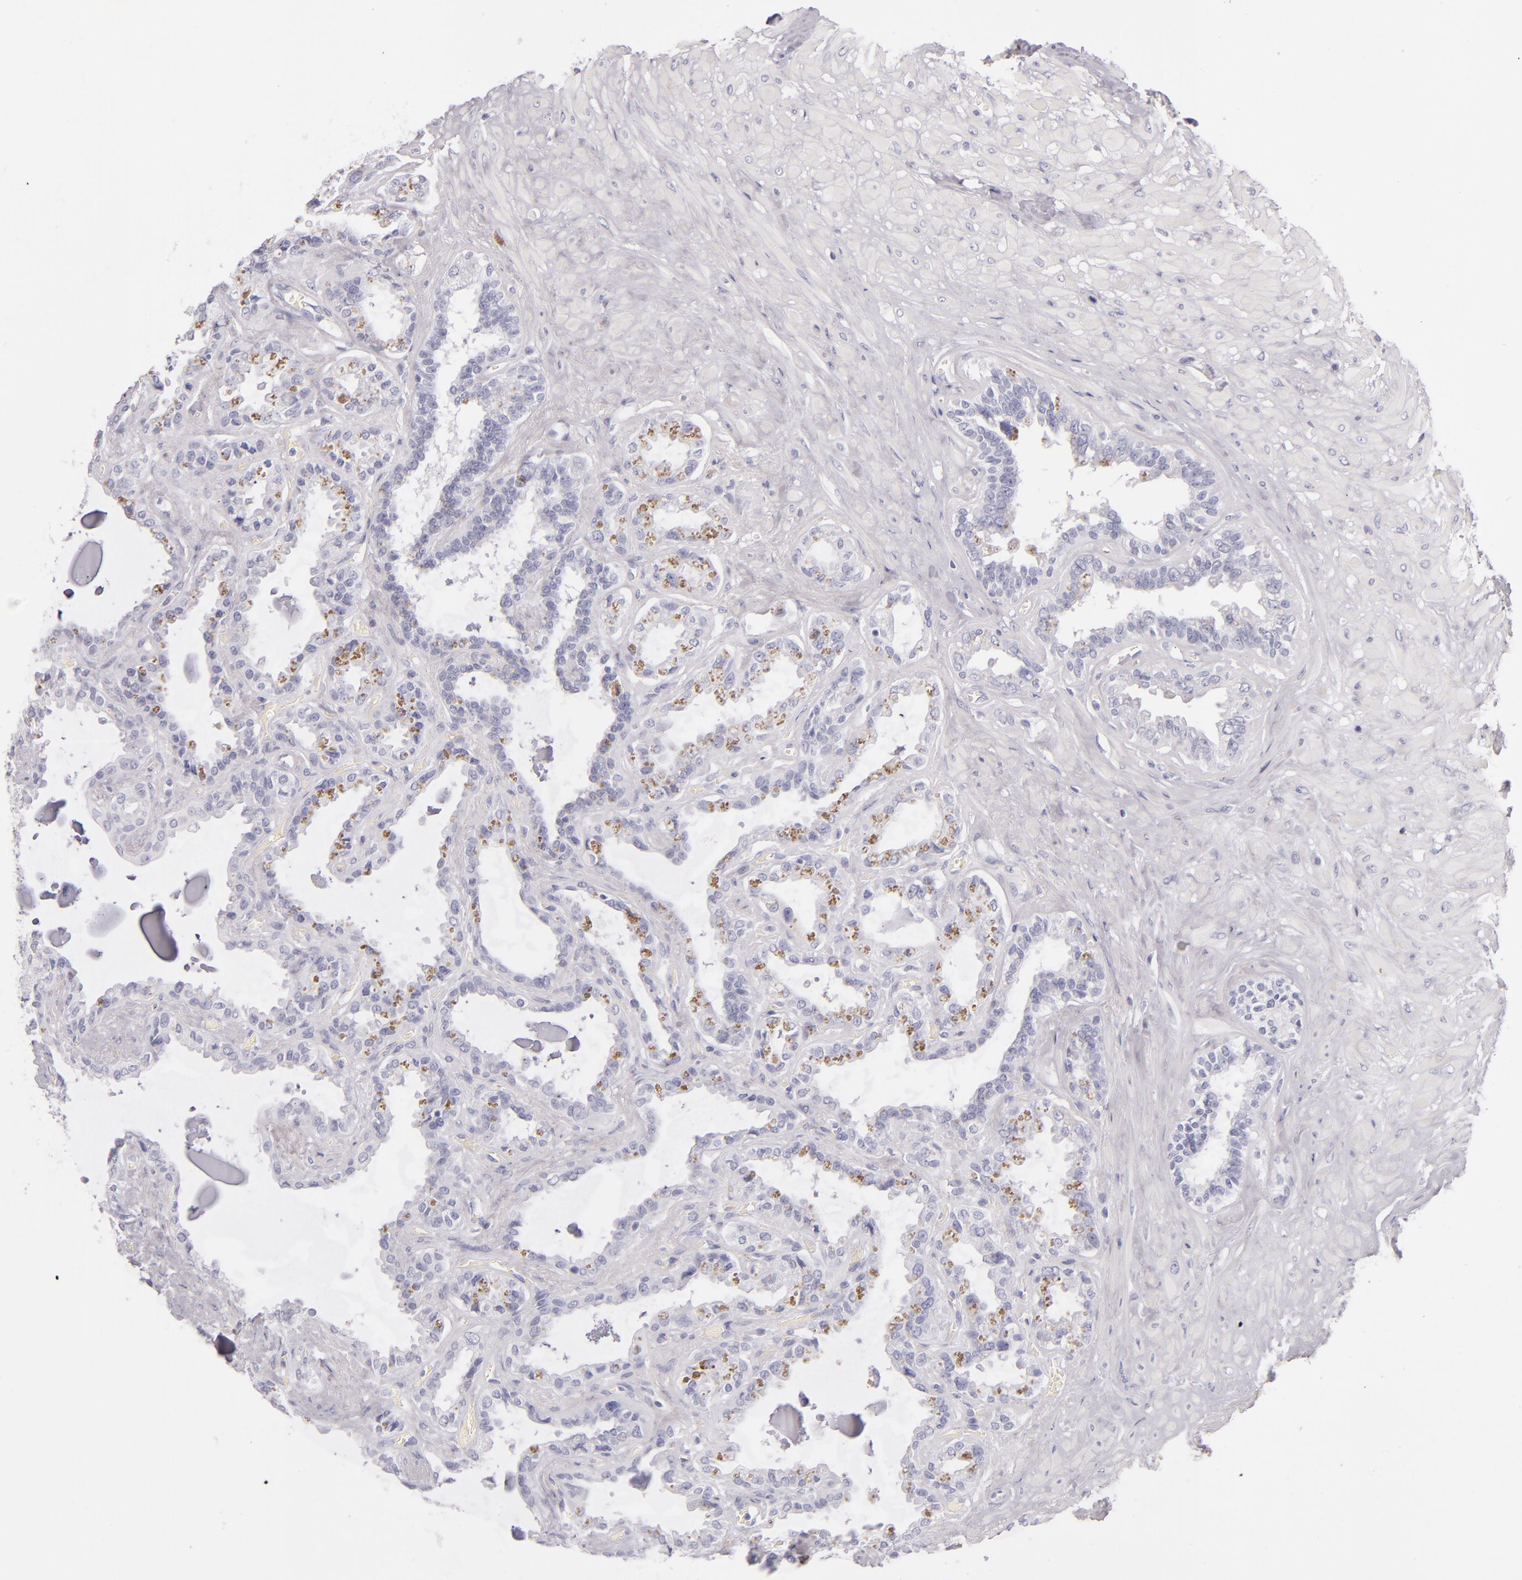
{"staining": {"intensity": "negative", "quantity": "none", "location": "none"}, "tissue": "seminal vesicle", "cell_type": "Glandular cells", "image_type": "normal", "snomed": [{"axis": "morphology", "description": "Normal tissue, NOS"}, {"axis": "morphology", "description": "Inflammation, NOS"}, {"axis": "topography", "description": "Urinary bladder"}, {"axis": "topography", "description": "Prostate"}, {"axis": "topography", "description": "Seminal veicle"}], "caption": "This photomicrograph is of unremarkable seminal vesicle stained with IHC to label a protein in brown with the nuclei are counter-stained blue. There is no staining in glandular cells. (Immunohistochemistry (ihc), brightfield microscopy, high magnification).", "gene": "FABP1", "patient": {"sex": "male", "age": 82}}